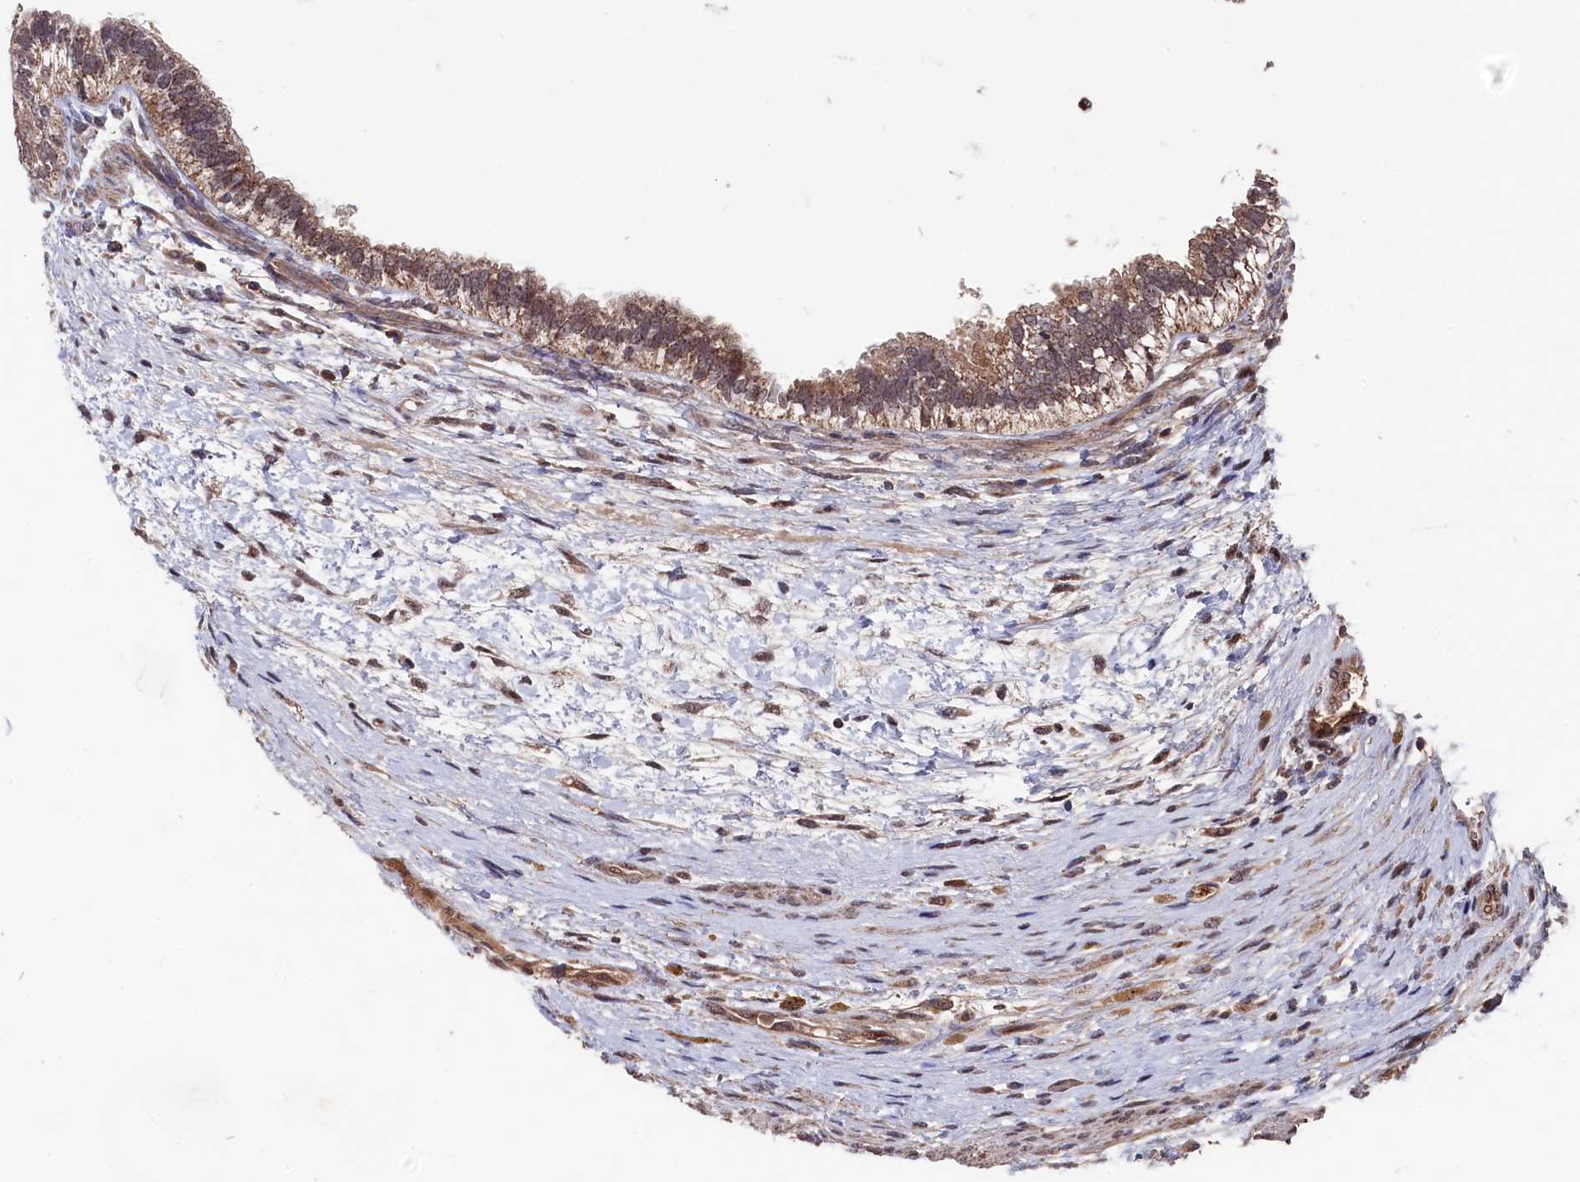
{"staining": {"intensity": "moderate", "quantity": ">75%", "location": "cytoplasmic/membranous"}, "tissue": "testis cancer", "cell_type": "Tumor cells", "image_type": "cancer", "snomed": [{"axis": "morphology", "description": "Carcinoma, Embryonal, NOS"}, {"axis": "topography", "description": "Testis"}], "caption": "Protein expression analysis of human testis embryonal carcinoma reveals moderate cytoplasmic/membranous expression in about >75% of tumor cells.", "gene": "CLPX", "patient": {"sex": "male", "age": 26}}